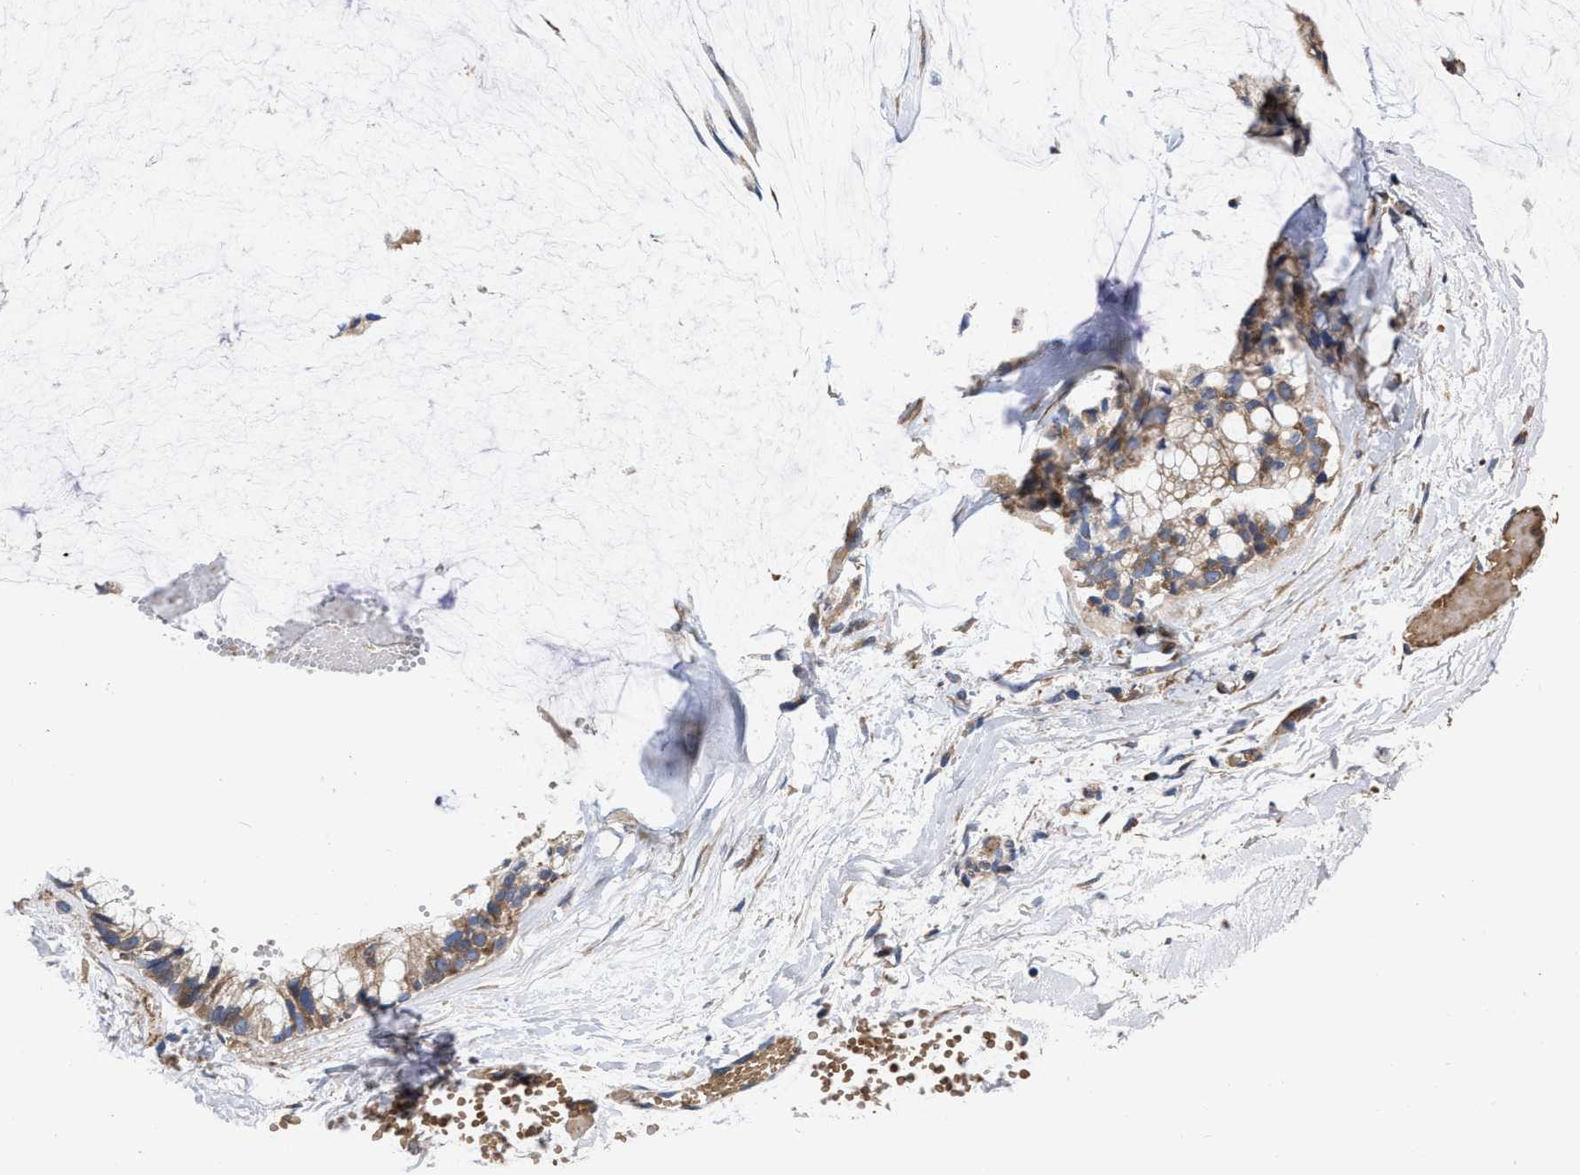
{"staining": {"intensity": "weak", "quantity": ">75%", "location": "cytoplasmic/membranous"}, "tissue": "ovarian cancer", "cell_type": "Tumor cells", "image_type": "cancer", "snomed": [{"axis": "morphology", "description": "Cystadenocarcinoma, mucinous, NOS"}, {"axis": "topography", "description": "Ovary"}], "caption": "Immunohistochemical staining of human ovarian cancer reveals low levels of weak cytoplasmic/membranous expression in about >75% of tumor cells.", "gene": "MLST8", "patient": {"sex": "female", "age": 39}}